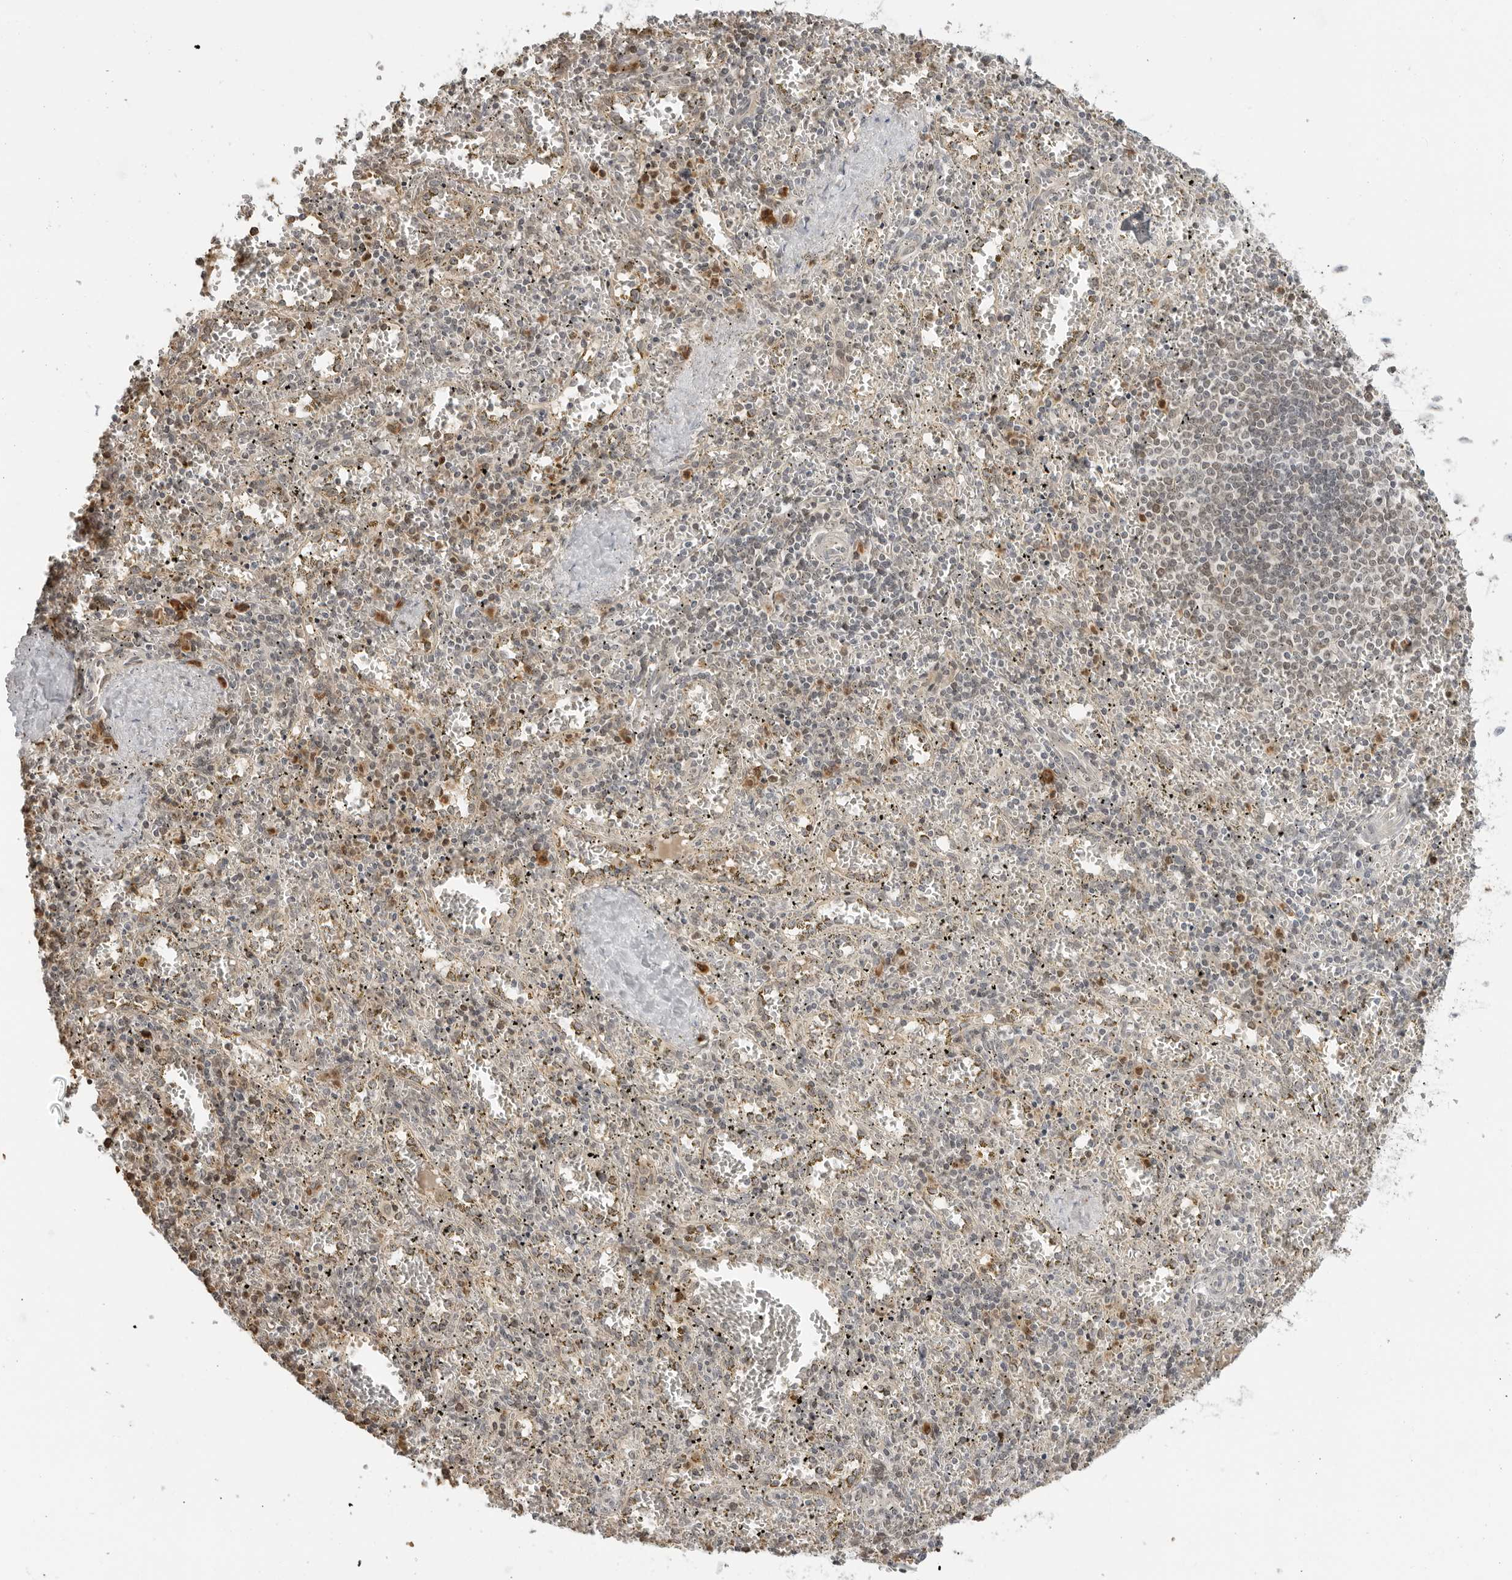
{"staining": {"intensity": "moderate", "quantity": "25%-75%", "location": "cytoplasmic/membranous"}, "tissue": "spleen", "cell_type": "Cells in red pulp", "image_type": "normal", "snomed": [{"axis": "morphology", "description": "Normal tissue, NOS"}, {"axis": "topography", "description": "Spleen"}], "caption": "Immunohistochemical staining of benign spleen displays moderate cytoplasmic/membranous protein expression in approximately 25%-75% of cells in red pulp. The protein is shown in brown color, while the nuclei are stained blue.", "gene": "SUGCT", "patient": {"sex": "male", "age": 11}}